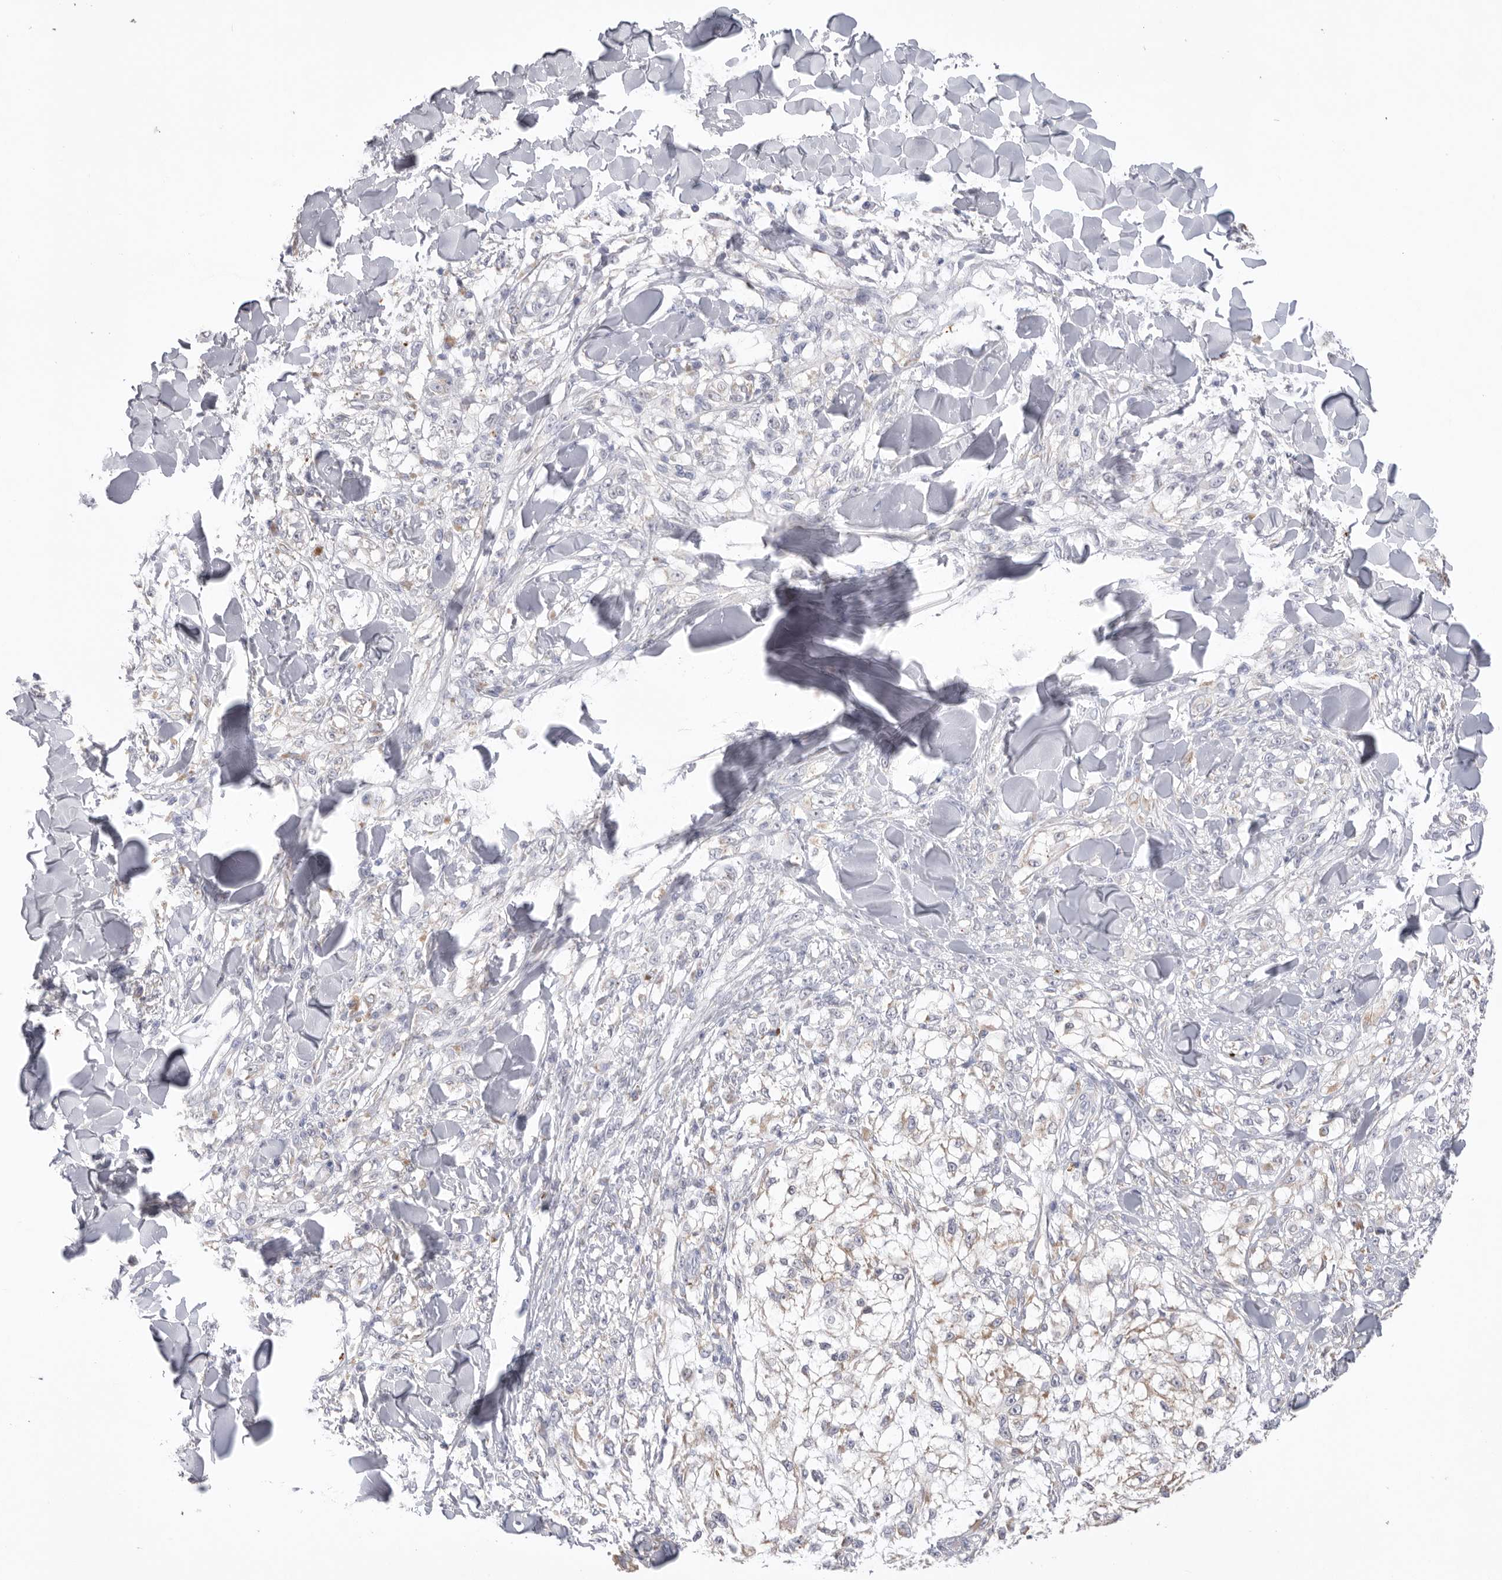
{"staining": {"intensity": "negative", "quantity": "none", "location": "none"}, "tissue": "melanoma", "cell_type": "Tumor cells", "image_type": "cancer", "snomed": [{"axis": "morphology", "description": "Malignant melanoma, NOS"}, {"axis": "topography", "description": "Skin of head"}], "caption": "This is an immunohistochemistry (IHC) photomicrograph of human malignant melanoma. There is no staining in tumor cells.", "gene": "VDAC3", "patient": {"sex": "male", "age": 83}}